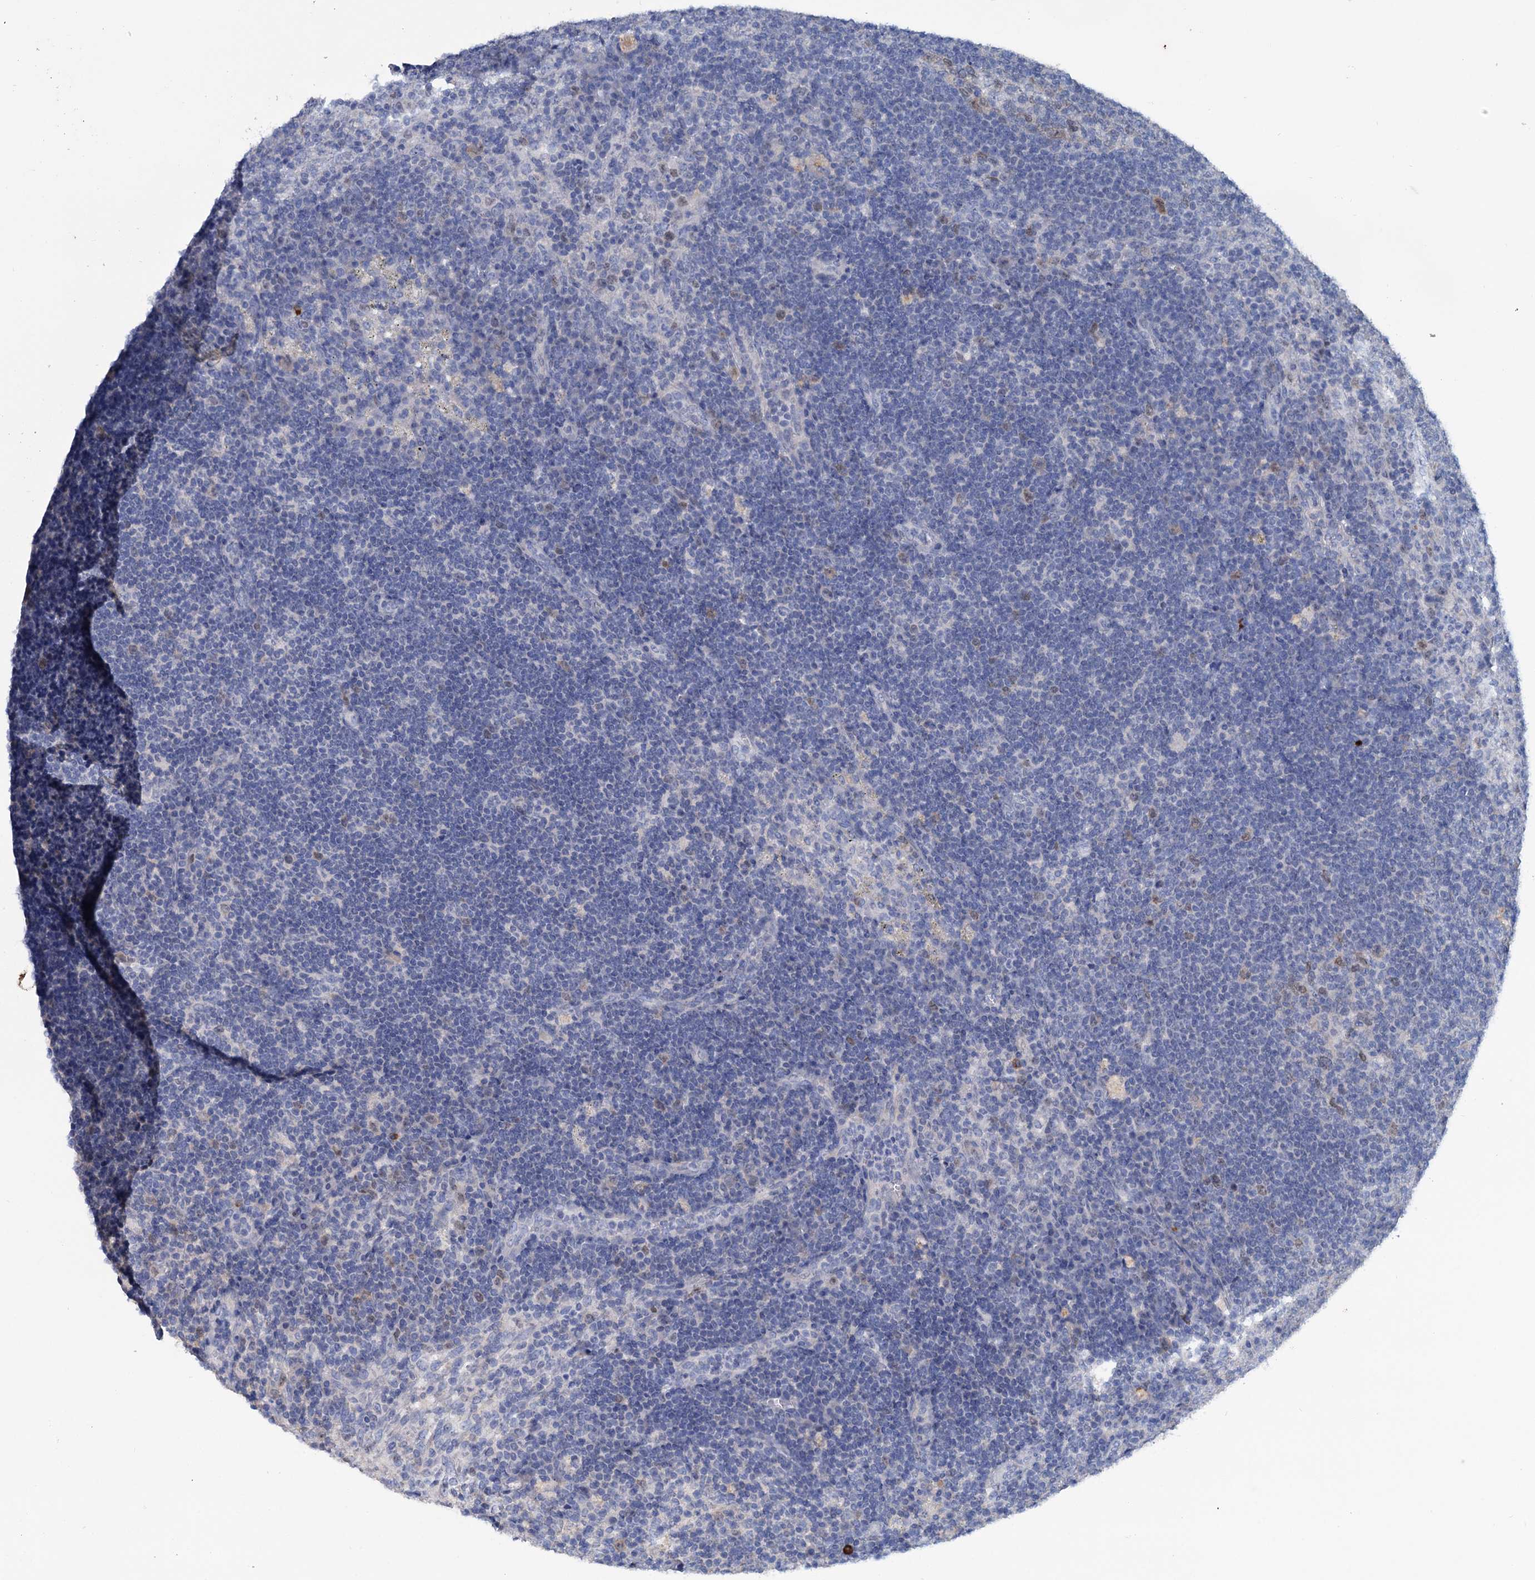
{"staining": {"intensity": "negative", "quantity": "none", "location": "none"}, "tissue": "lymph node", "cell_type": "Germinal center cells", "image_type": "normal", "snomed": [{"axis": "morphology", "description": "Normal tissue, NOS"}, {"axis": "topography", "description": "Lymph node"}], "caption": "Immunohistochemistry of benign lymph node displays no staining in germinal center cells. Nuclei are stained in blue.", "gene": "FAM111B", "patient": {"sex": "female", "age": 70}}